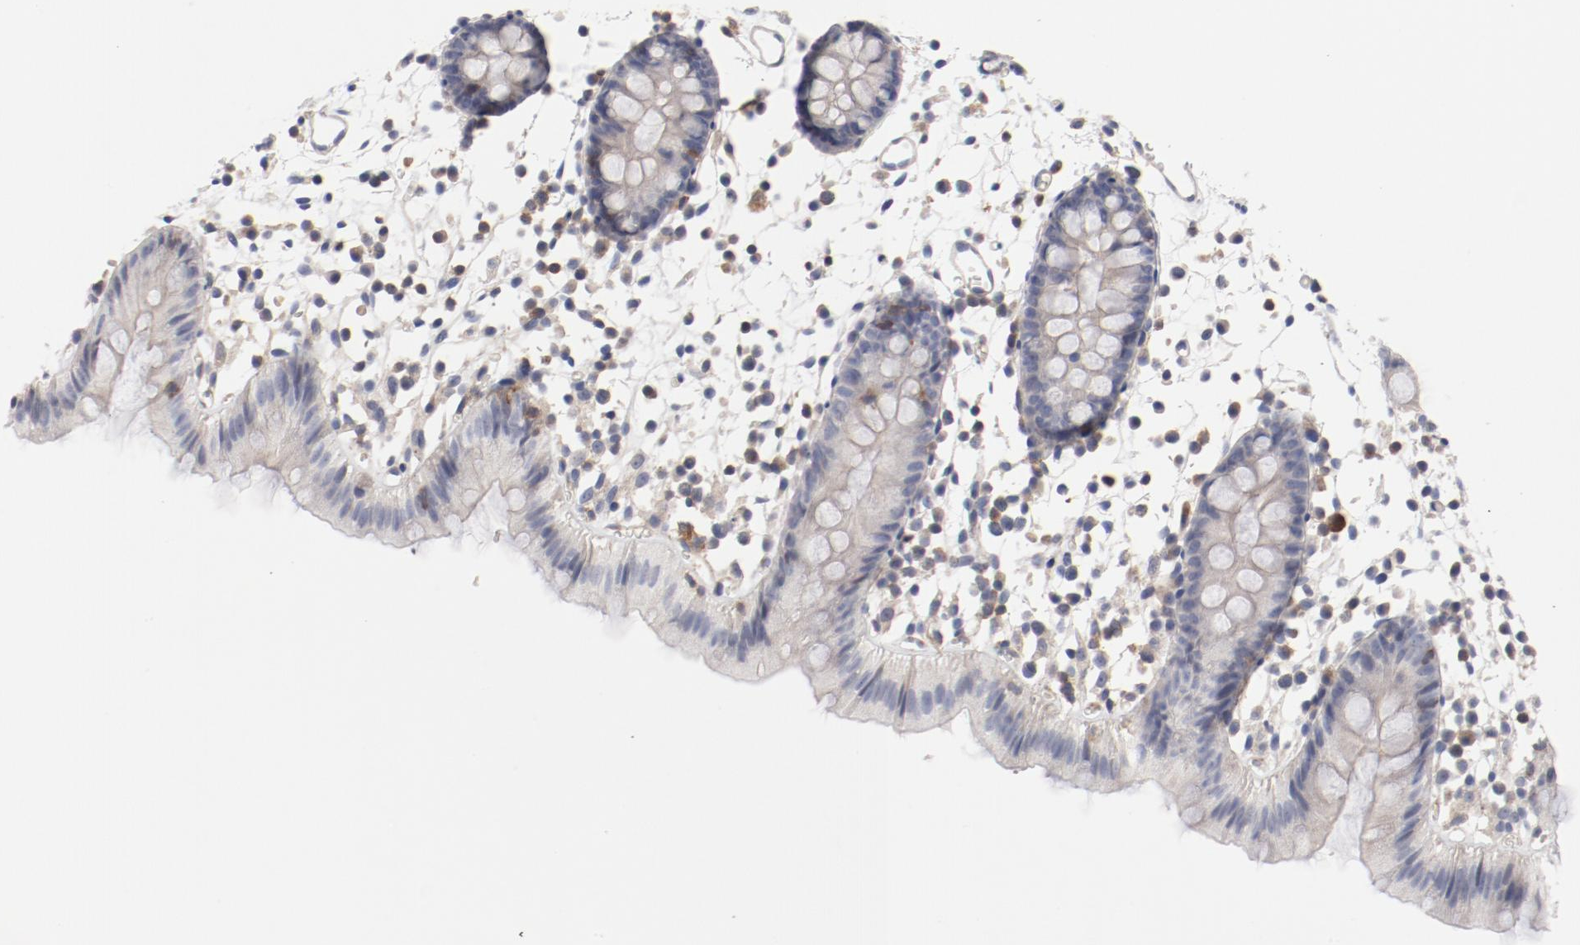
{"staining": {"intensity": "negative", "quantity": "none", "location": "none"}, "tissue": "colon", "cell_type": "Endothelial cells", "image_type": "normal", "snomed": [{"axis": "morphology", "description": "Normal tissue, NOS"}, {"axis": "topography", "description": "Colon"}], "caption": "The immunohistochemistry photomicrograph has no significant staining in endothelial cells of colon. (DAB (3,3'-diaminobenzidine) immunohistochemistry (IHC), high magnification).", "gene": "CBL", "patient": {"sex": "male", "age": 14}}